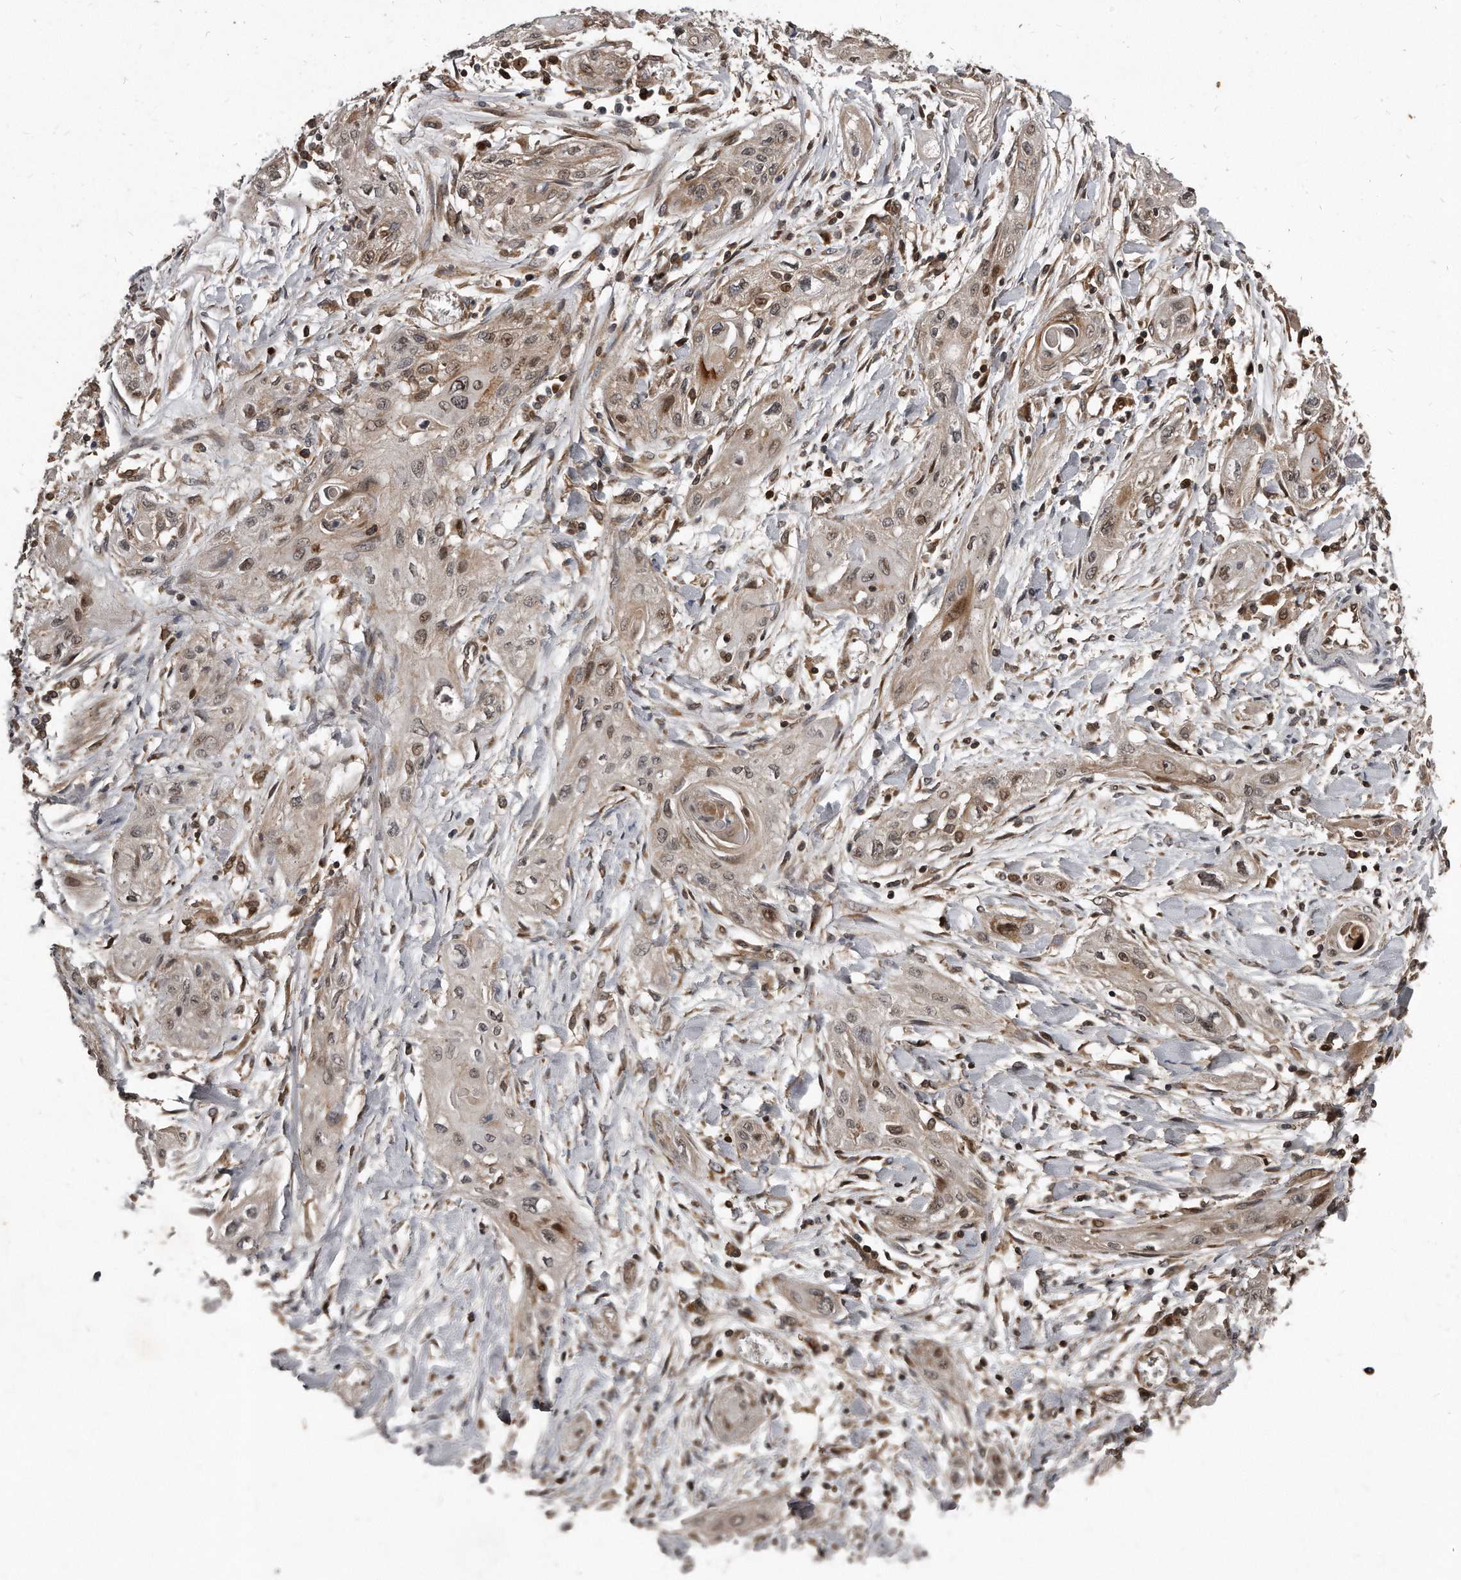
{"staining": {"intensity": "weak", "quantity": "25%-75%", "location": "nuclear"}, "tissue": "lung cancer", "cell_type": "Tumor cells", "image_type": "cancer", "snomed": [{"axis": "morphology", "description": "Squamous cell carcinoma, NOS"}, {"axis": "topography", "description": "Lung"}], "caption": "Immunohistochemical staining of squamous cell carcinoma (lung) shows low levels of weak nuclear positivity in about 25%-75% of tumor cells. (DAB IHC, brown staining for protein, blue staining for nuclei).", "gene": "GCH1", "patient": {"sex": "female", "age": 47}}